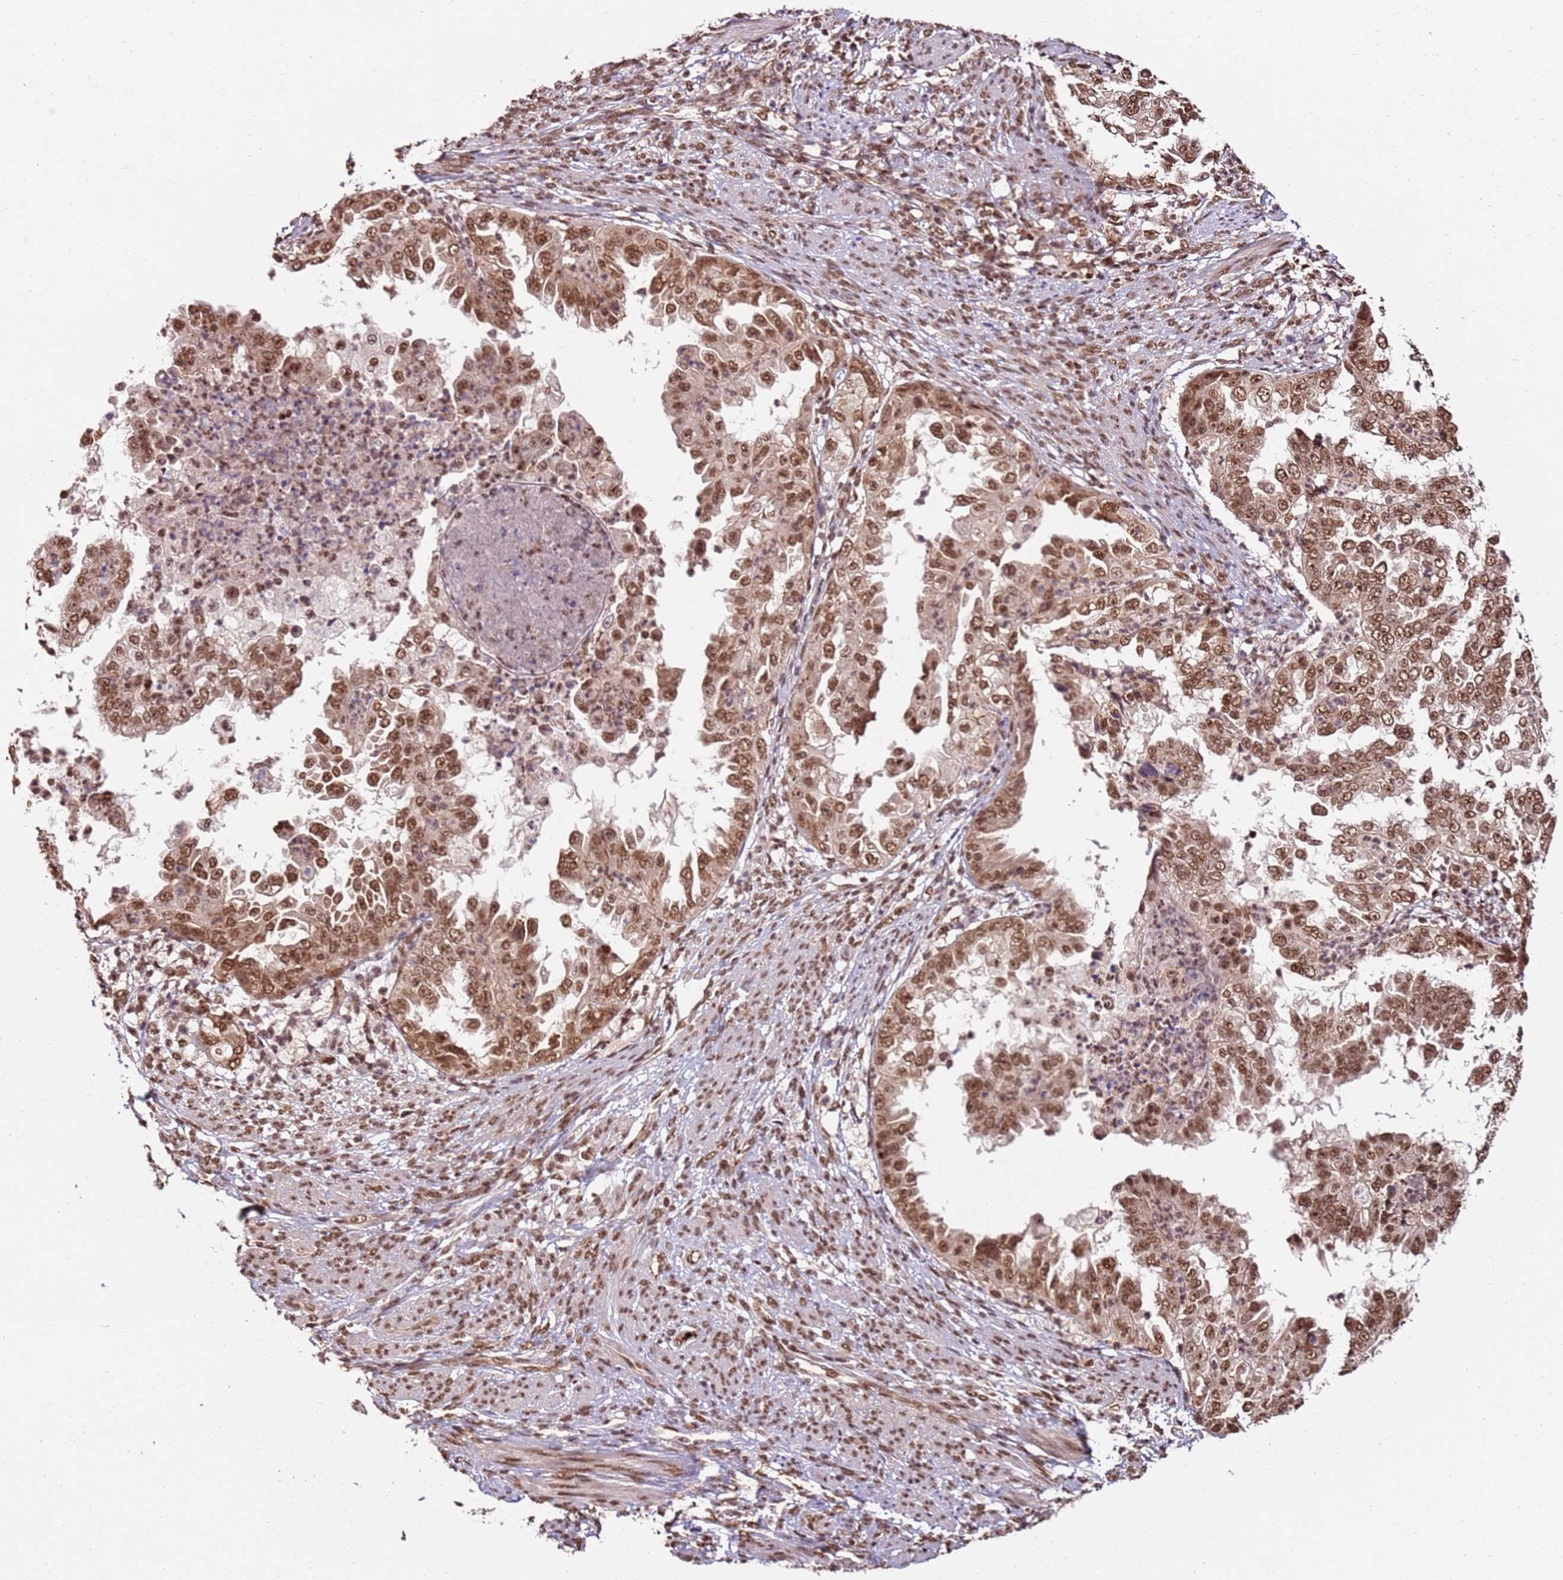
{"staining": {"intensity": "moderate", "quantity": ">75%", "location": "nuclear"}, "tissue": "endometrial cancer", "cell_type": "Tumor cells", "image_type": "cancer", "snomed": [{"axis": "morphology", "description": "Adenocarcinoma, NOS"}, {"axis": "topography", "description": "Endometrium"}], "caption": "IHC of human adenocarcinoma (endometrial) displays medium levels of moderate nuclear positivity in approximately >75% of tumor cells. (brown staining indicates protein expression, while blue staining denotes nuclei).", "gene": "ZBTB12", "patient": {"sex": "female", "age": 85}}